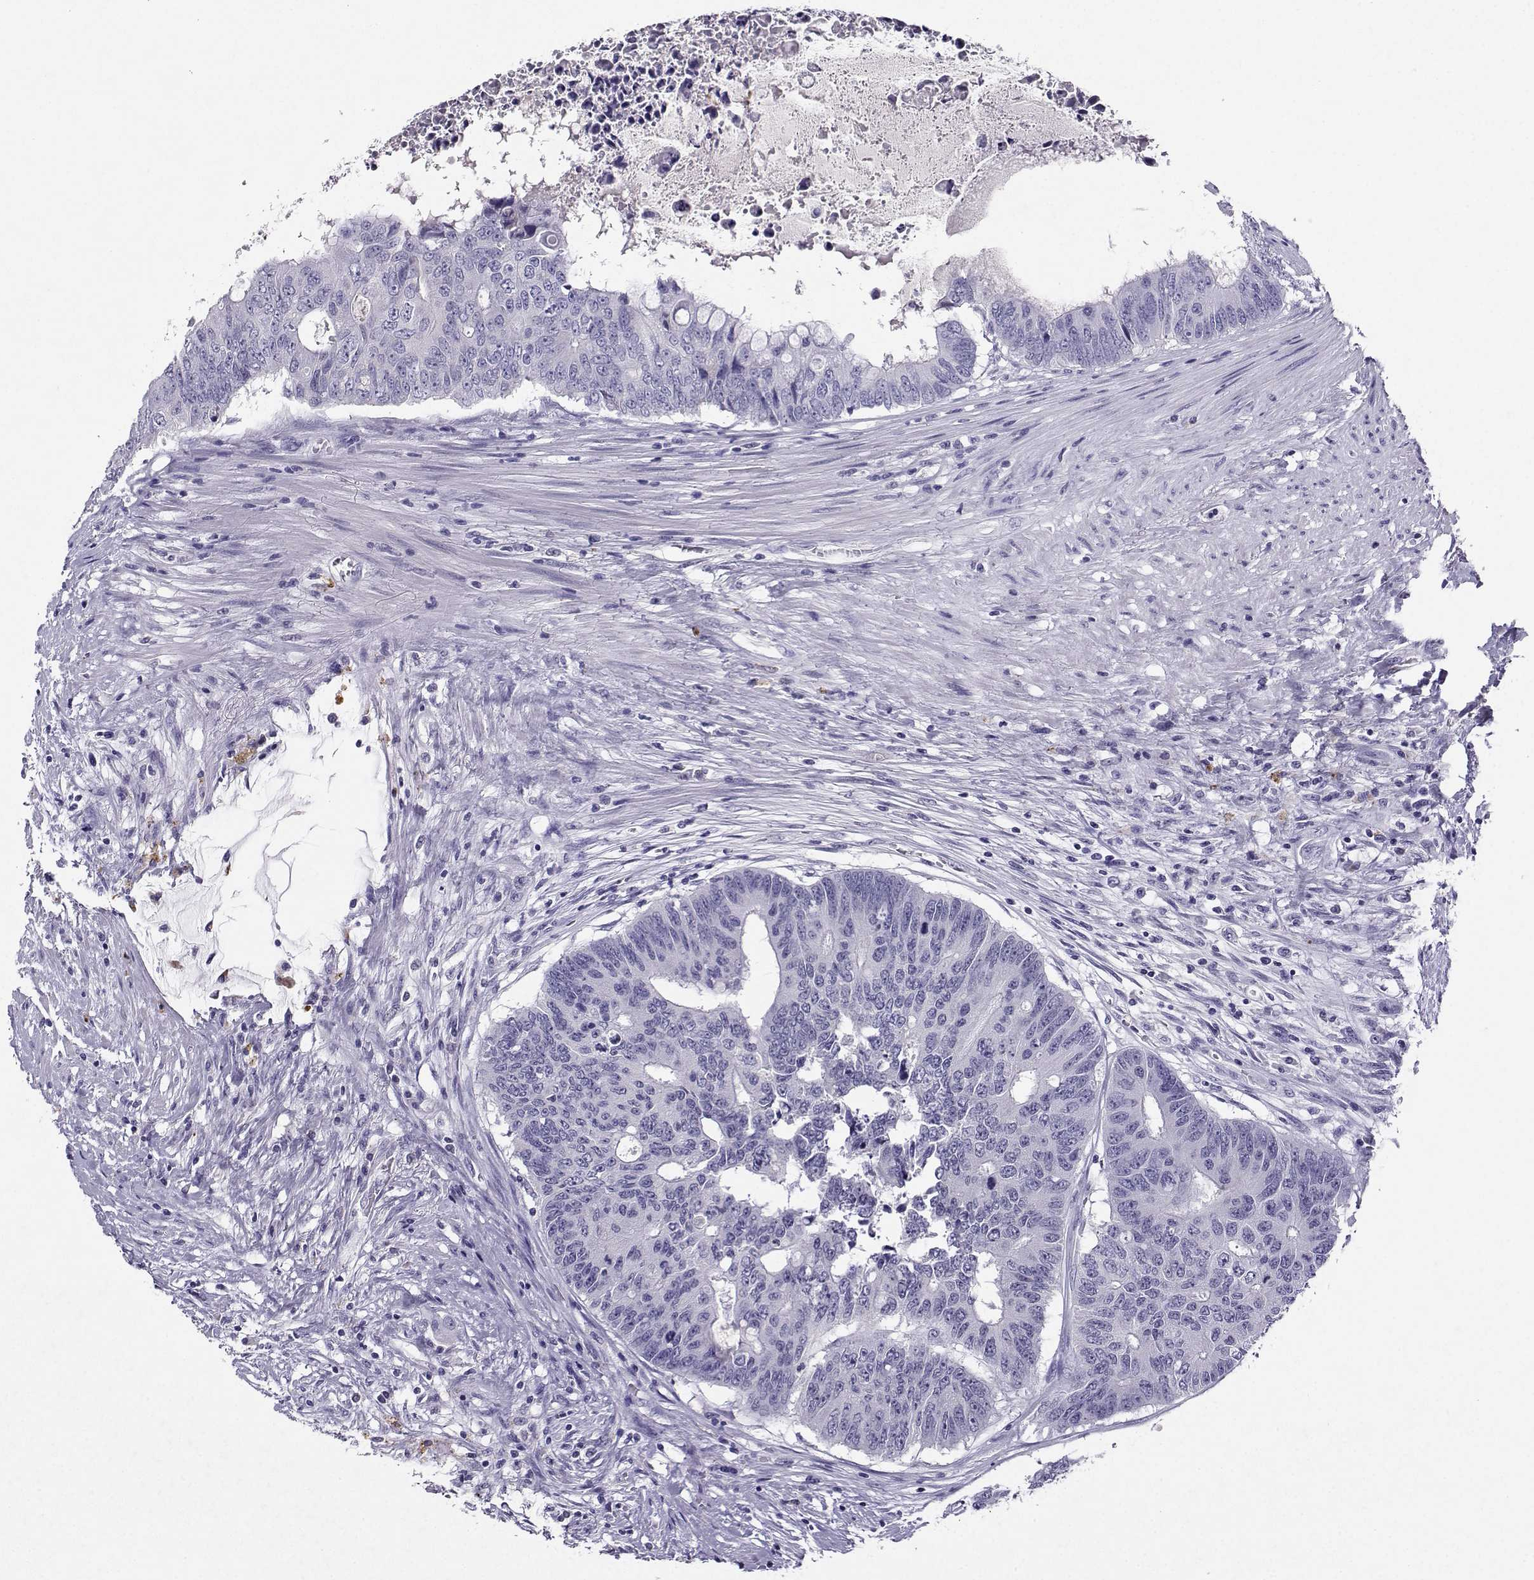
{"staining": {"intensity": "negative", "quantity": "none", "location": "none"}, "tissue": "colorectal cancer", "cell_type": "Tumor cells", "image_type": "cancer", "snomed": [{"axis": "morphology", "description": "Adenocarcinoma, NOS"}, {"axis": "topography", "description": "Rectum"}], "caption": "Photomicrograph shows no significant protein expression in tumor cells of colorectal cancer (adenocarcinoma).", "gene": "GRIK4", "patient": {"sex": "male", "age": 59}}